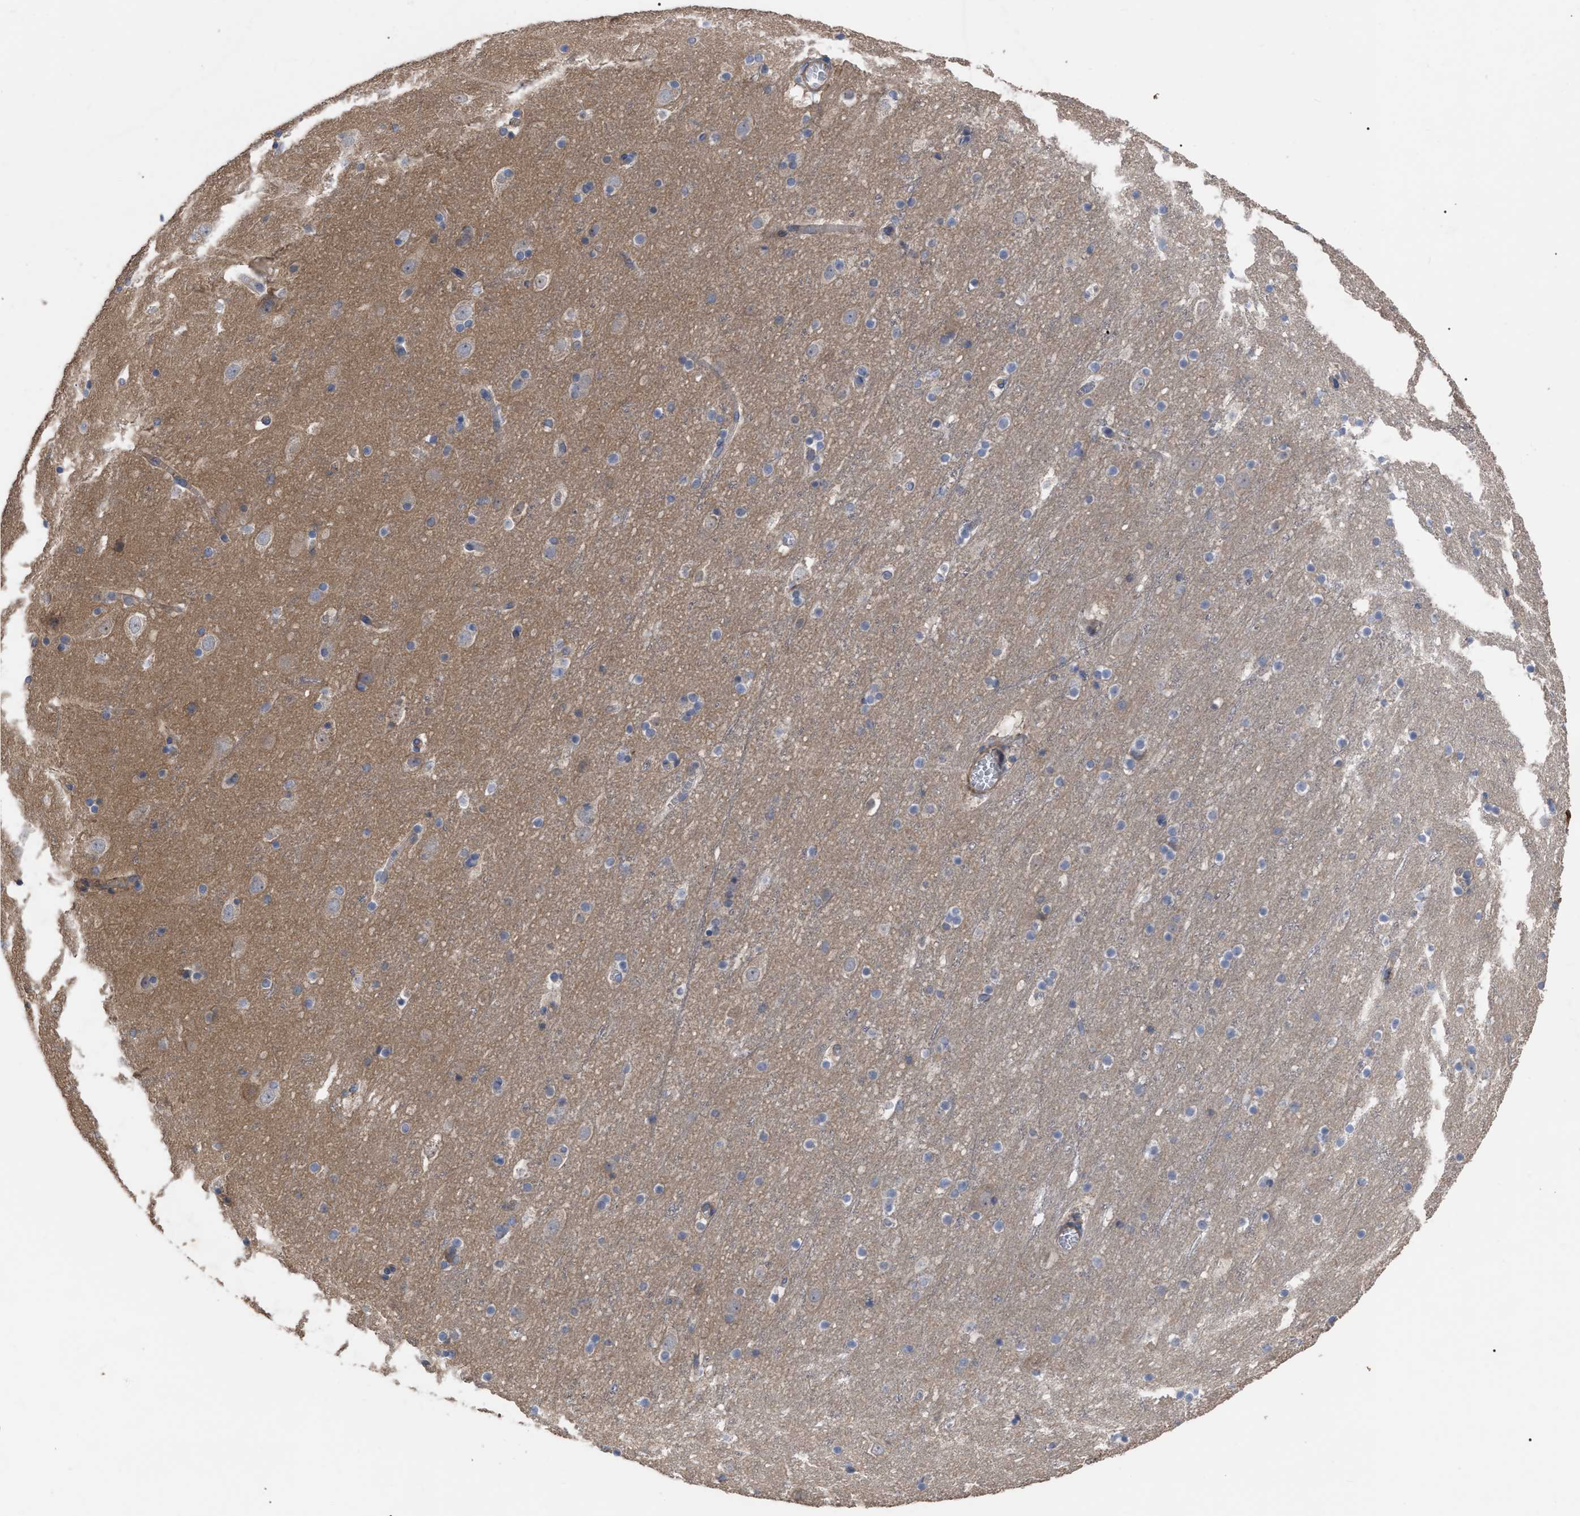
{"staining": {"intensity": "moderate", "quantity": ">75%", "location": "cytoplasmic/membranous"}, "tissue": "cerebral cortex", "cell_type": "Endothelial cells", "image_type": "normal", "snomed": [{"axis": "morphology", "description": "Normal tissue, NOS"}, {"axis": "topography", "description": "Cerebral cortex"}], "caption": "Moderate cytoplasmic/membranous staining for a protein is seen in approximately >75% of endothelial cells of unremarkable cerebral cortex using immunohistochemistry (IHC).", "gene": "BTN2A1", "patient": {"sex": "male", "age": 45}}